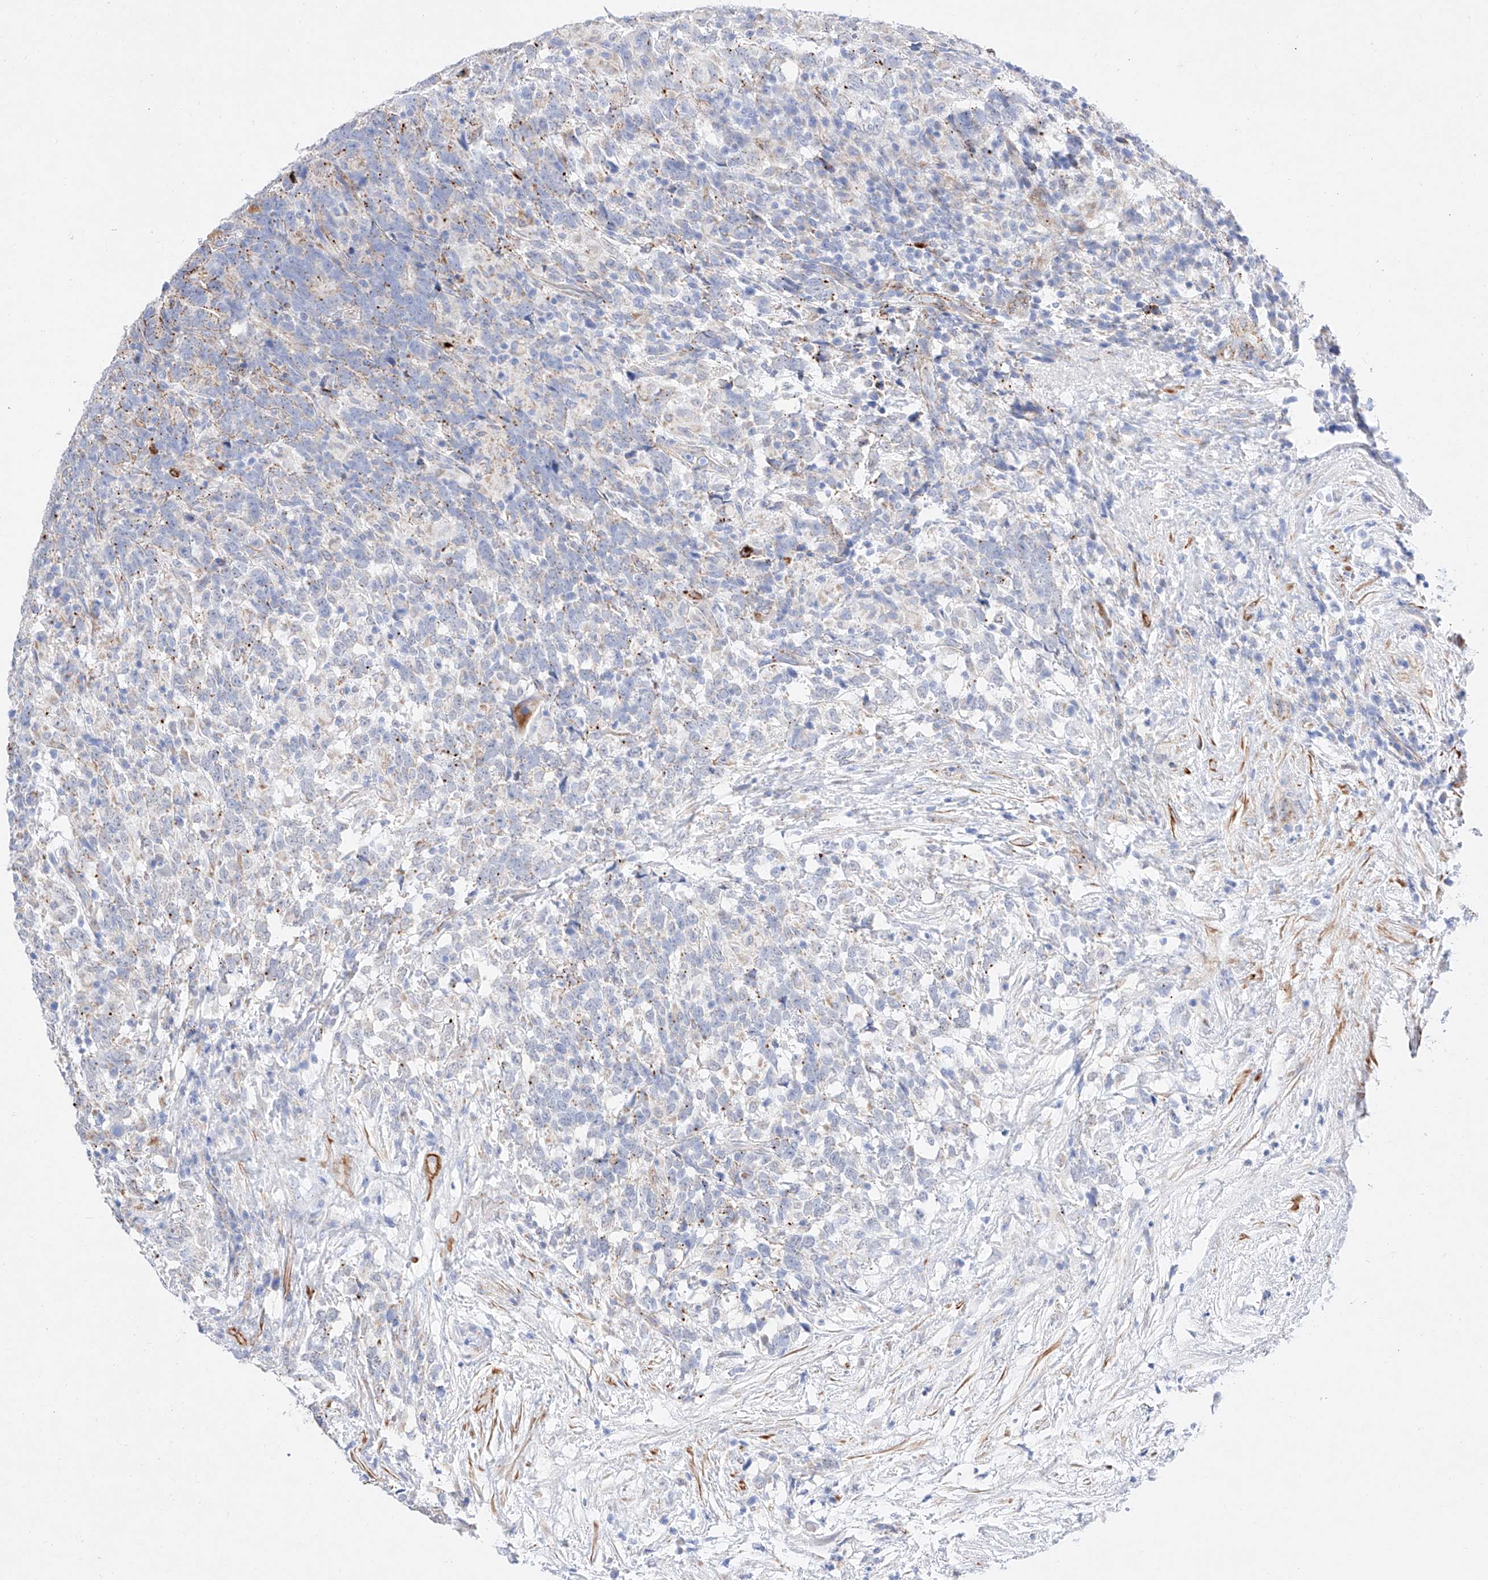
{"staining": {"intensity": "negative", "quantity": "none", "location": "none"}, "tissue": "testis cancer", "cell_type": "Tumor cells", "image_type": "cancer", "snomed": [{"axis": "morphology", "description": "Carcinoma, Embryonal, NOS"}, {"axis": "topography", "description": "Testis"}], "caption": "IHC histopathology image of neoplastic tissue: human testis cancer stained with DAB shows no significant protein expression in tumor cells.", "gene": "C6orf62", "patient": {"sex": "male", "age": 26}}